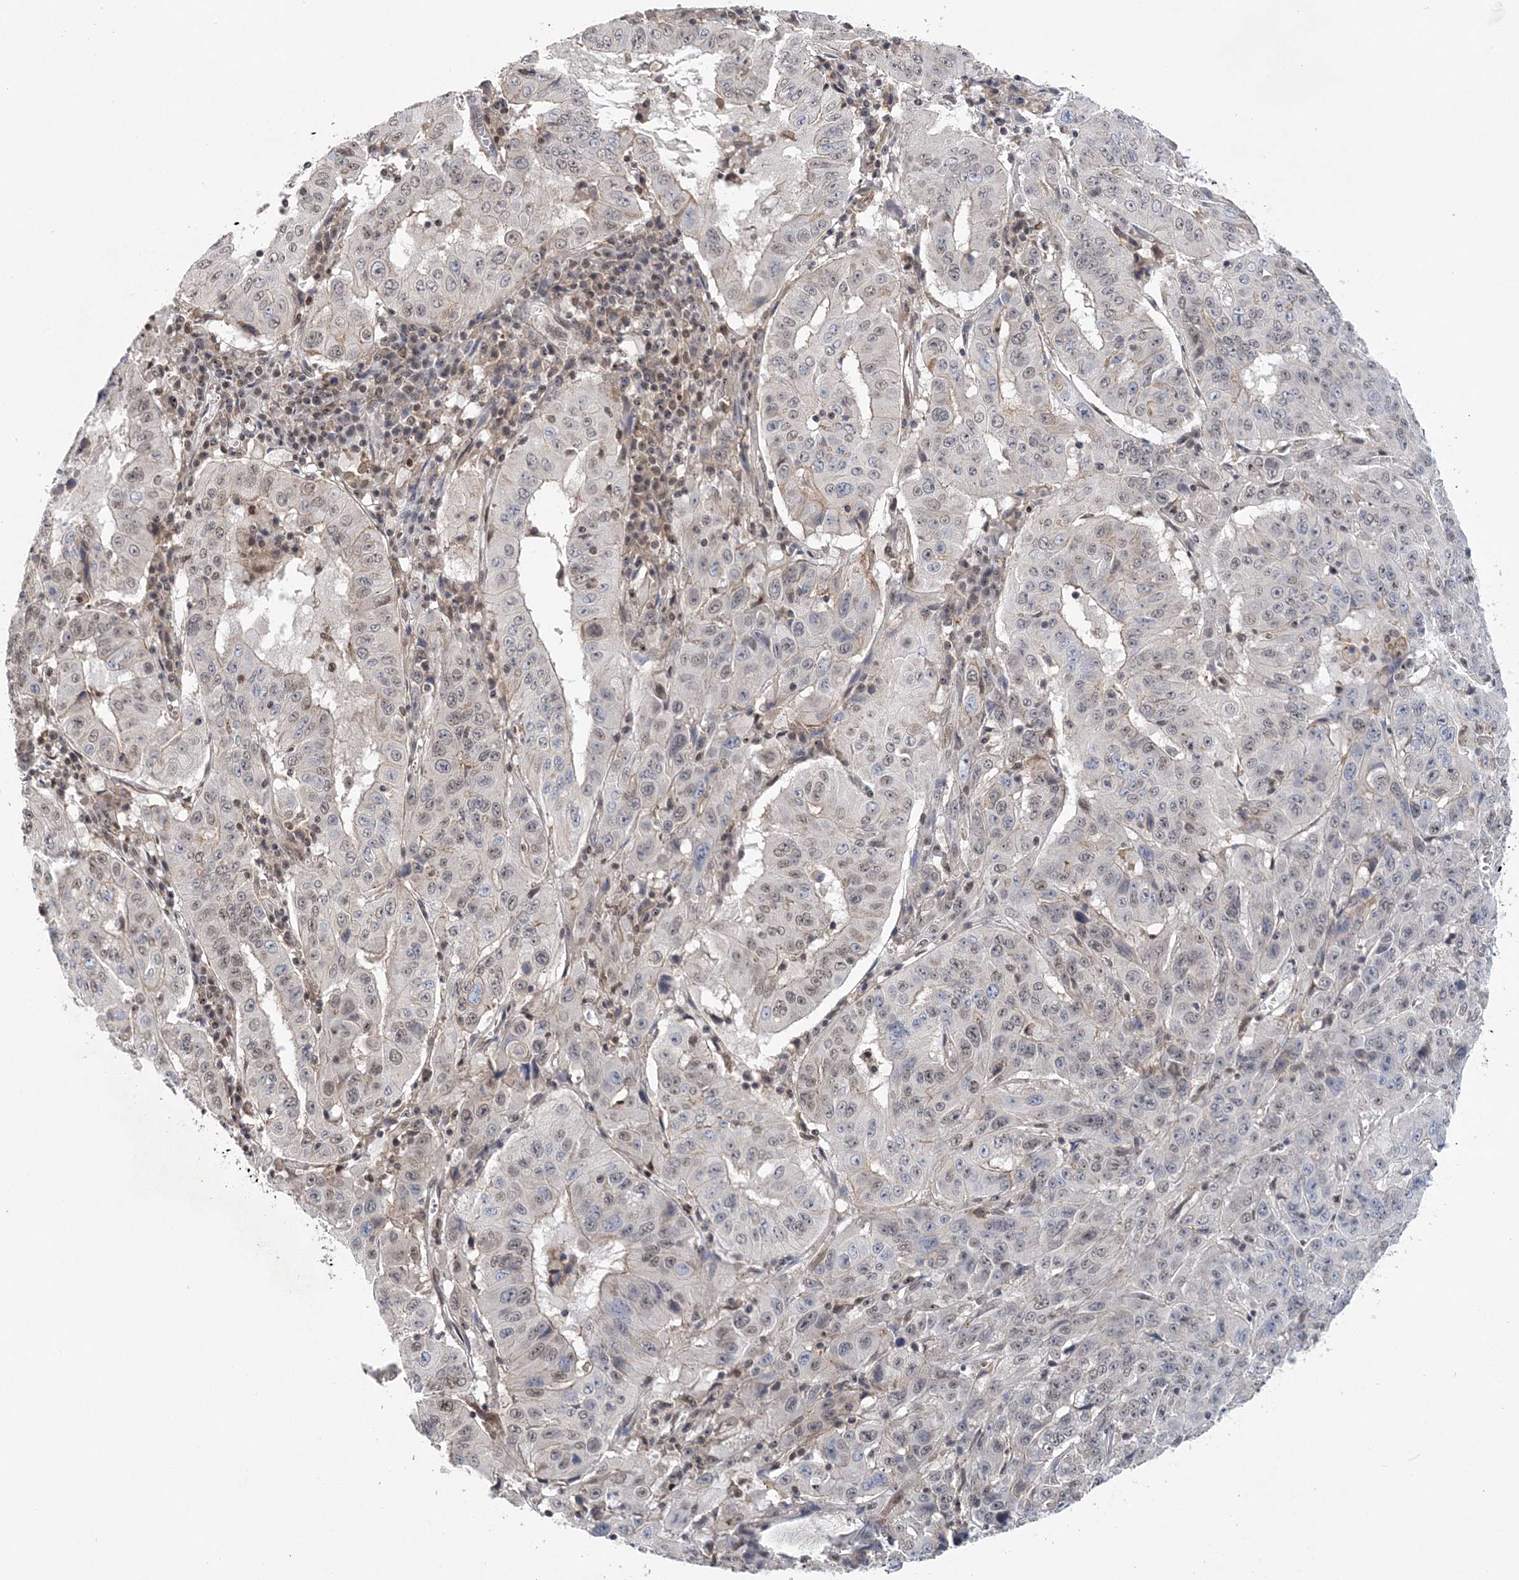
{"staining": {"intensity": "weak", "quantity": "25%-75%", "location": "nuclear"}, "tissue": "pancreatic cancer", "cell_type": "Tumor cells", "image_type": "cancer", "snomed": [{"axis": "morphology", "description": "Adenocarcinoma, NOS"}, {"axis": "topography", "description": "Pancreas"}], "caption": "An immunohistochemistry image of tumor tissue is shown. Protein staining in brown shows weak nuclear positivity in pancreatic cancer (adenocarcinoma) within tumor cells. (Brightfield microscopy of DAB IHC at high magnification).", "gene": "CCDC152", "patient": {"sex": "male", "age": 63}}